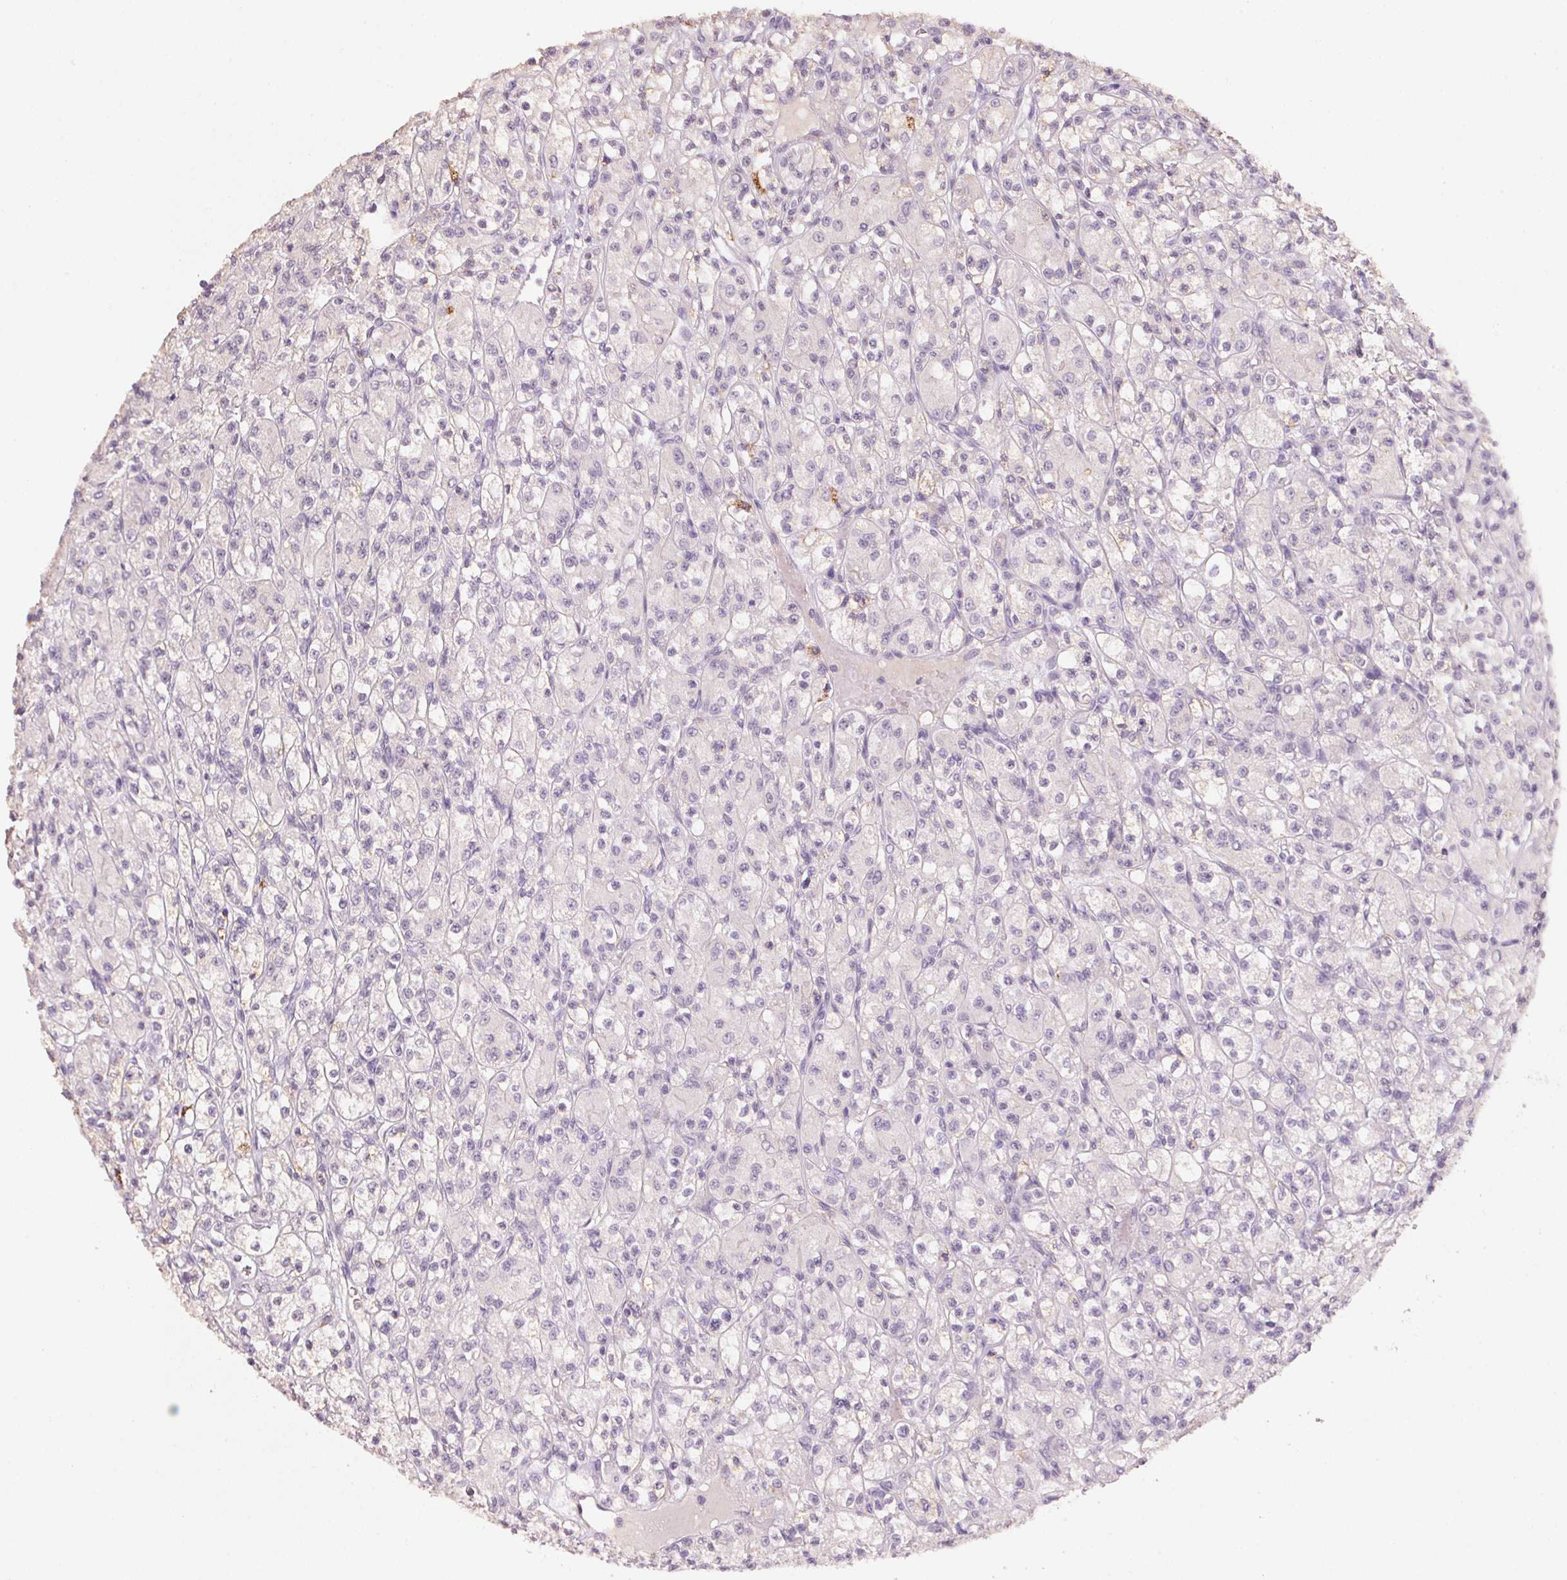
{"staining": {"intensity": "negative", "quantity": "none", "location": "none"}, "tissue": "renal cancer", "cell_type": "Tumor cells", "image_type": "cancer", "snomed": [{"axis": "morphology", "description": "Adenocarcinoma, NOS"}, {"axis": "topography", "description": "Kidney"}], "caption": "DAB (3,3'-diaminobenzidine) immunohistochemical staining of human renal cancer shows no significant positivity in tumor cells. The staining is performed using DAB brown chromogen with nuclei counter-stained in using hematoxylin.", "gene": "CXCL5", "patient": {"sex": "female", "age": 70}}